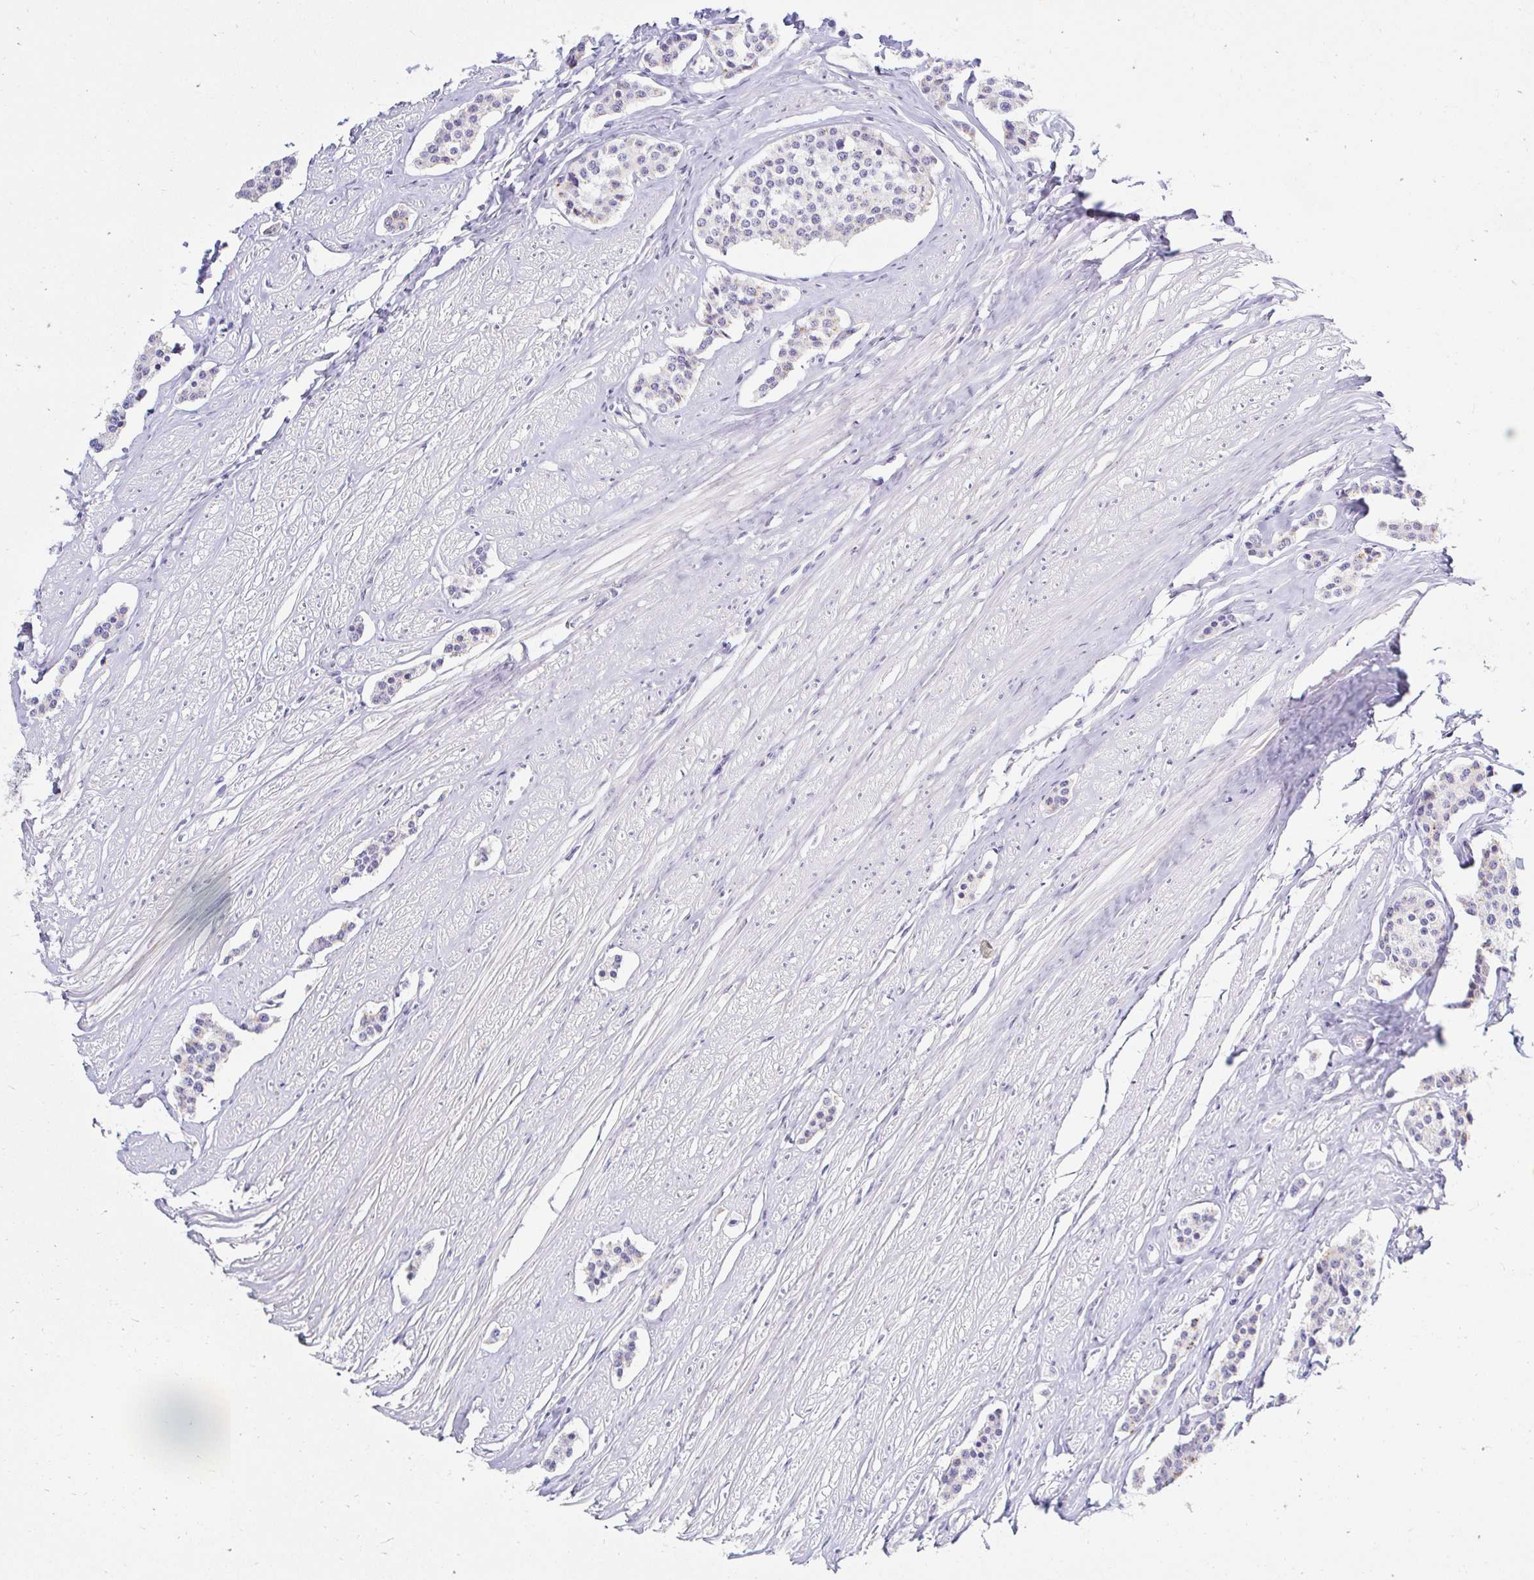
{"staining": {"intensity": "negative", "quantity": "none", "location": "none"}, "tissue": "carcinoid", "cell_type": "Tumor cells", "image_type": "cancer", "snomed": [{"axis": "morphology", "description": "Carcinoid, malignant, NOS"}, {"axis": "topography", "description": "Small intestine"}], "caption": "Immunohistochemical staining of carcinoid demonstrates no significant staining in tumor cells.", "gene": "OR51D1", "patient": {"sex": "male", "age": 60}}